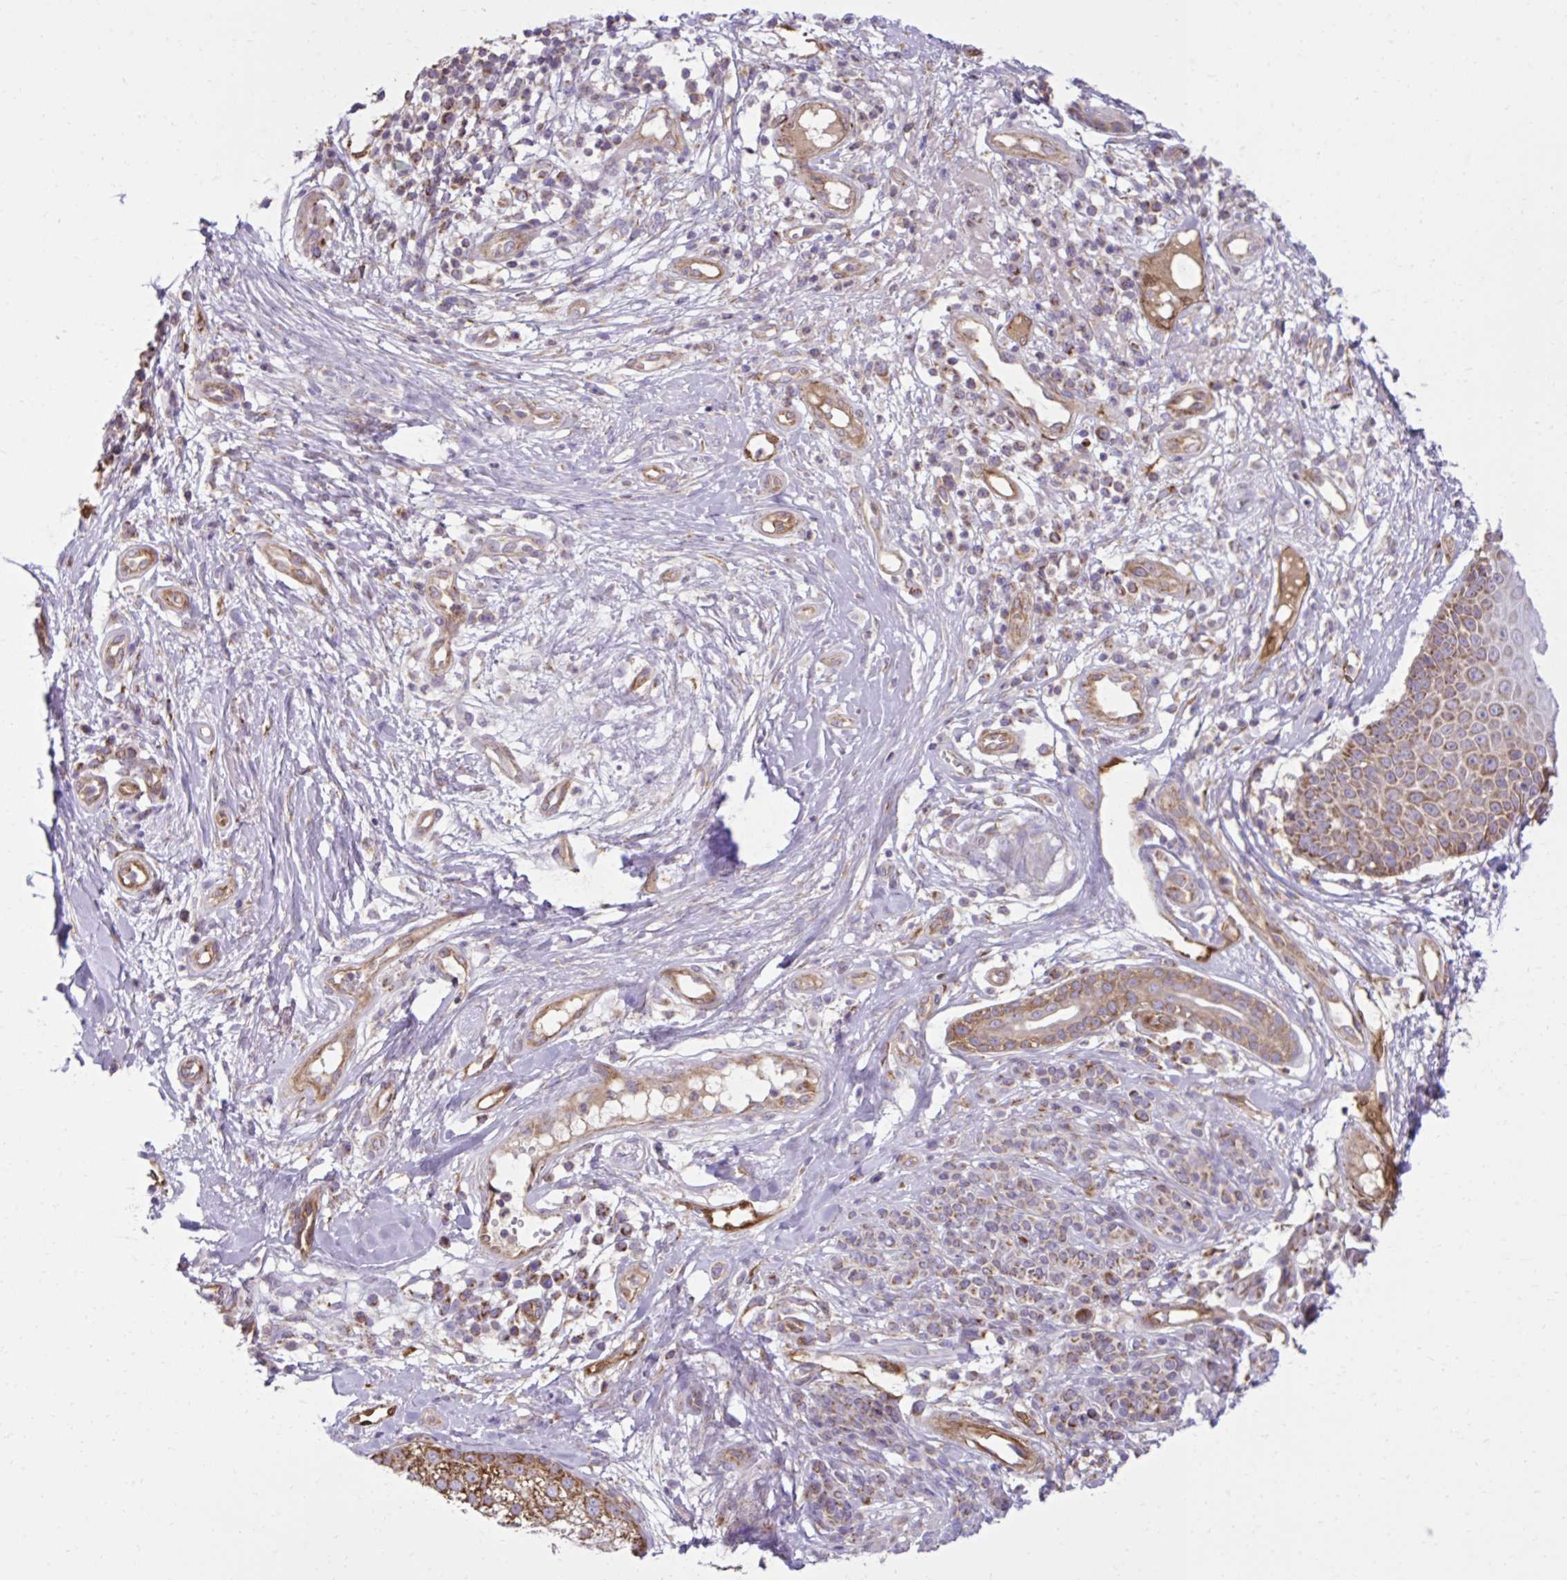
{"staining": {"intensity": "moderate", "quantity": ">75%", "location": "cytoplasmic/membranous"}, "tissue": "skin cancer", "cell_type": "Tumor cells", "image_type": "cancer", "snomed": [{"axis": "morphology", "description": "Basal cell carcinoma"}, {"axis": "topography", "description": "Skin"}], "caption": "IHC of skin basal cell carcinoma exhibits medium levels of moderate cytoplasmic/membranous staining in approximately >75% of tumor cells. The staining was performed using DAB (3,3'-diaminobenzidine), with brown indicating positive protein expression. Nuclei are stained blue with hematoxylin.", "gene": "LIMS1", "patient": {"sex": "female", "age": 89}}